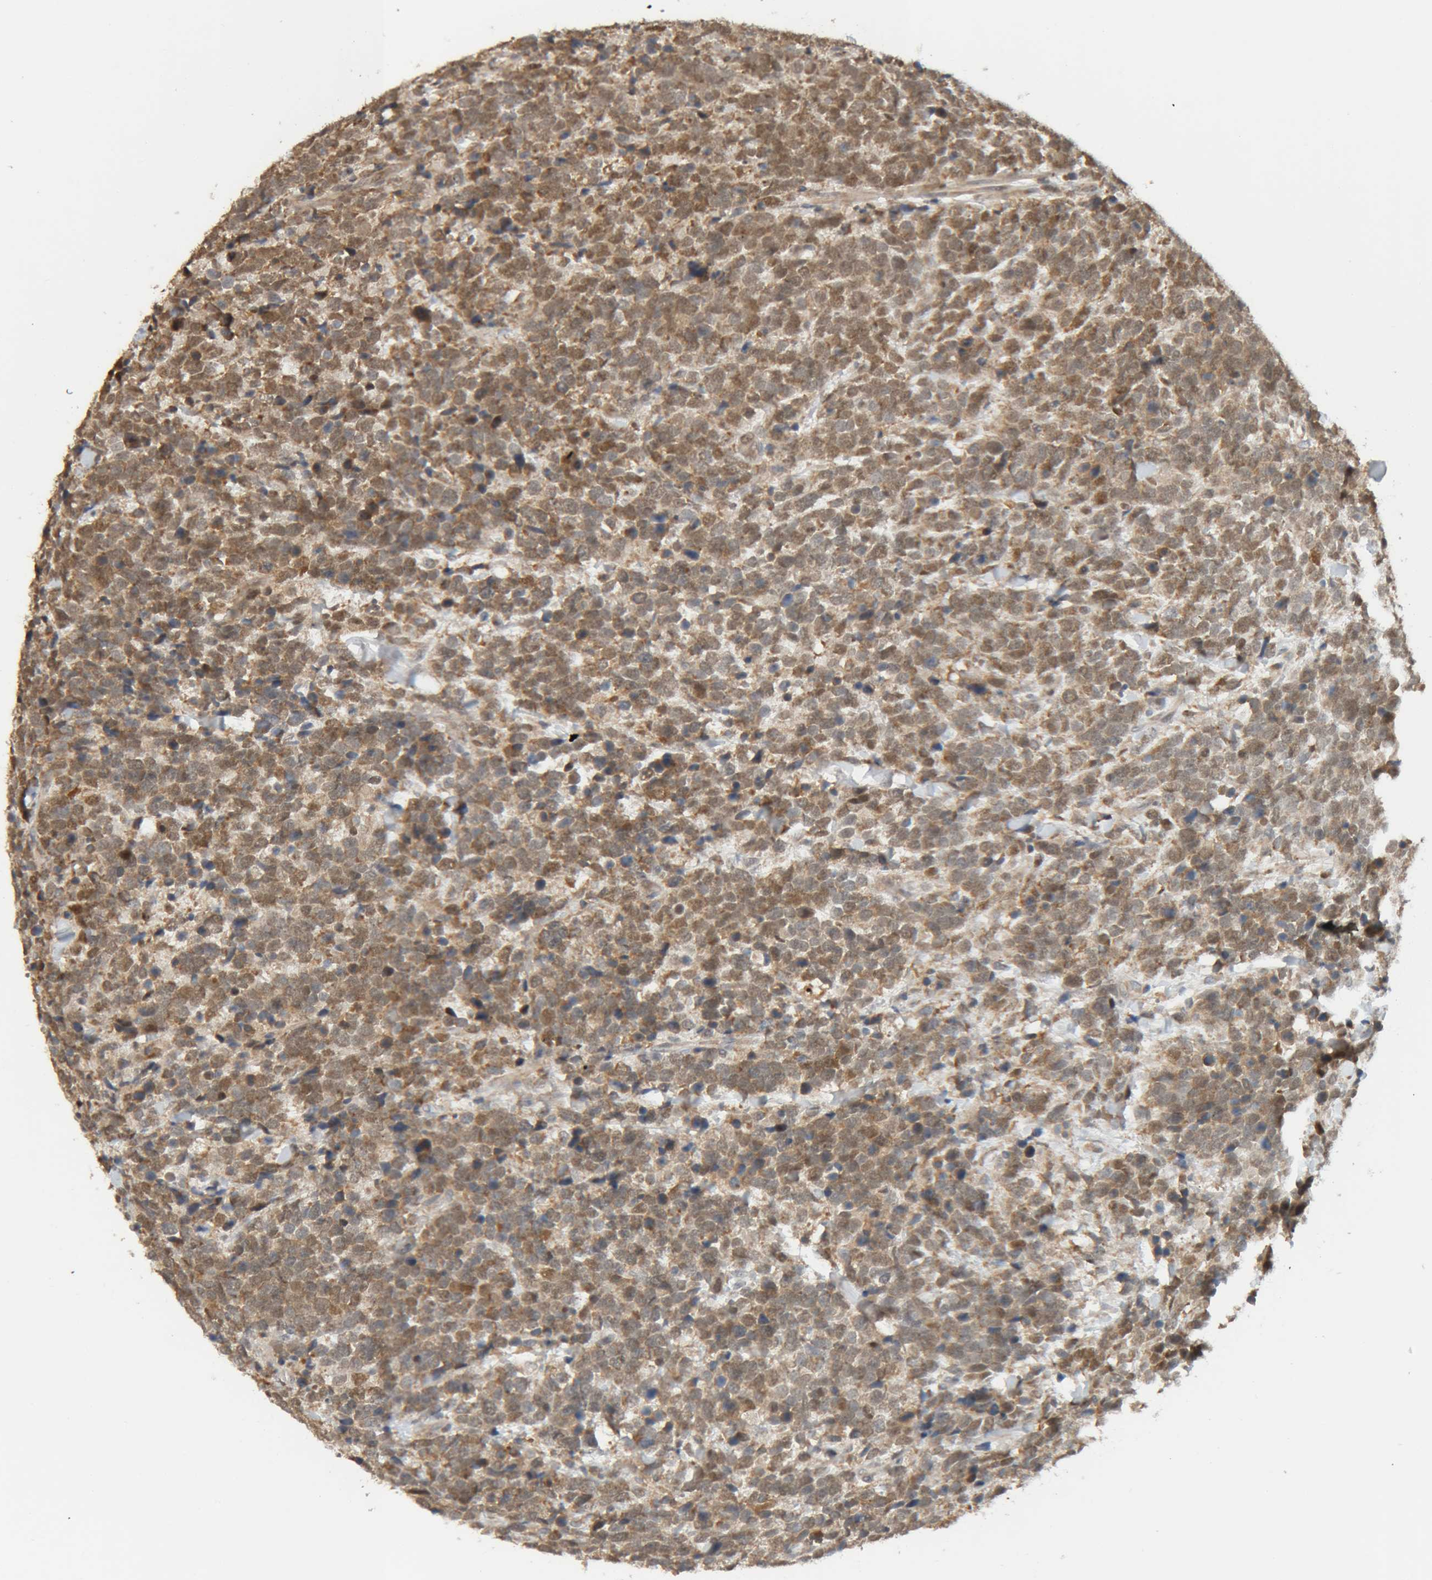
{"staining": {"intensity": "moderate", "quantity": ">75%", "location": "cytoplasmic/membranous,nuclear"}, "tissue": "urothelial cancer", "cell_type": "Tumor cells", "image_type": "cancer", "snomed": [{"axis": "morphology", "description": "Urothelial carcinoma, High grade"}, {"axis": "topography", "description": "Urinary bladder"}], "caption": "Urothelial carcinoma (high-grade) stained for a protein (brown) demonstrates moderate cytoplasmic/membranous and nuclear positive expression in approximately >75% of tumor cells.", "gene": "GINS4", "patient": {"sex": "female", "age": 82}}